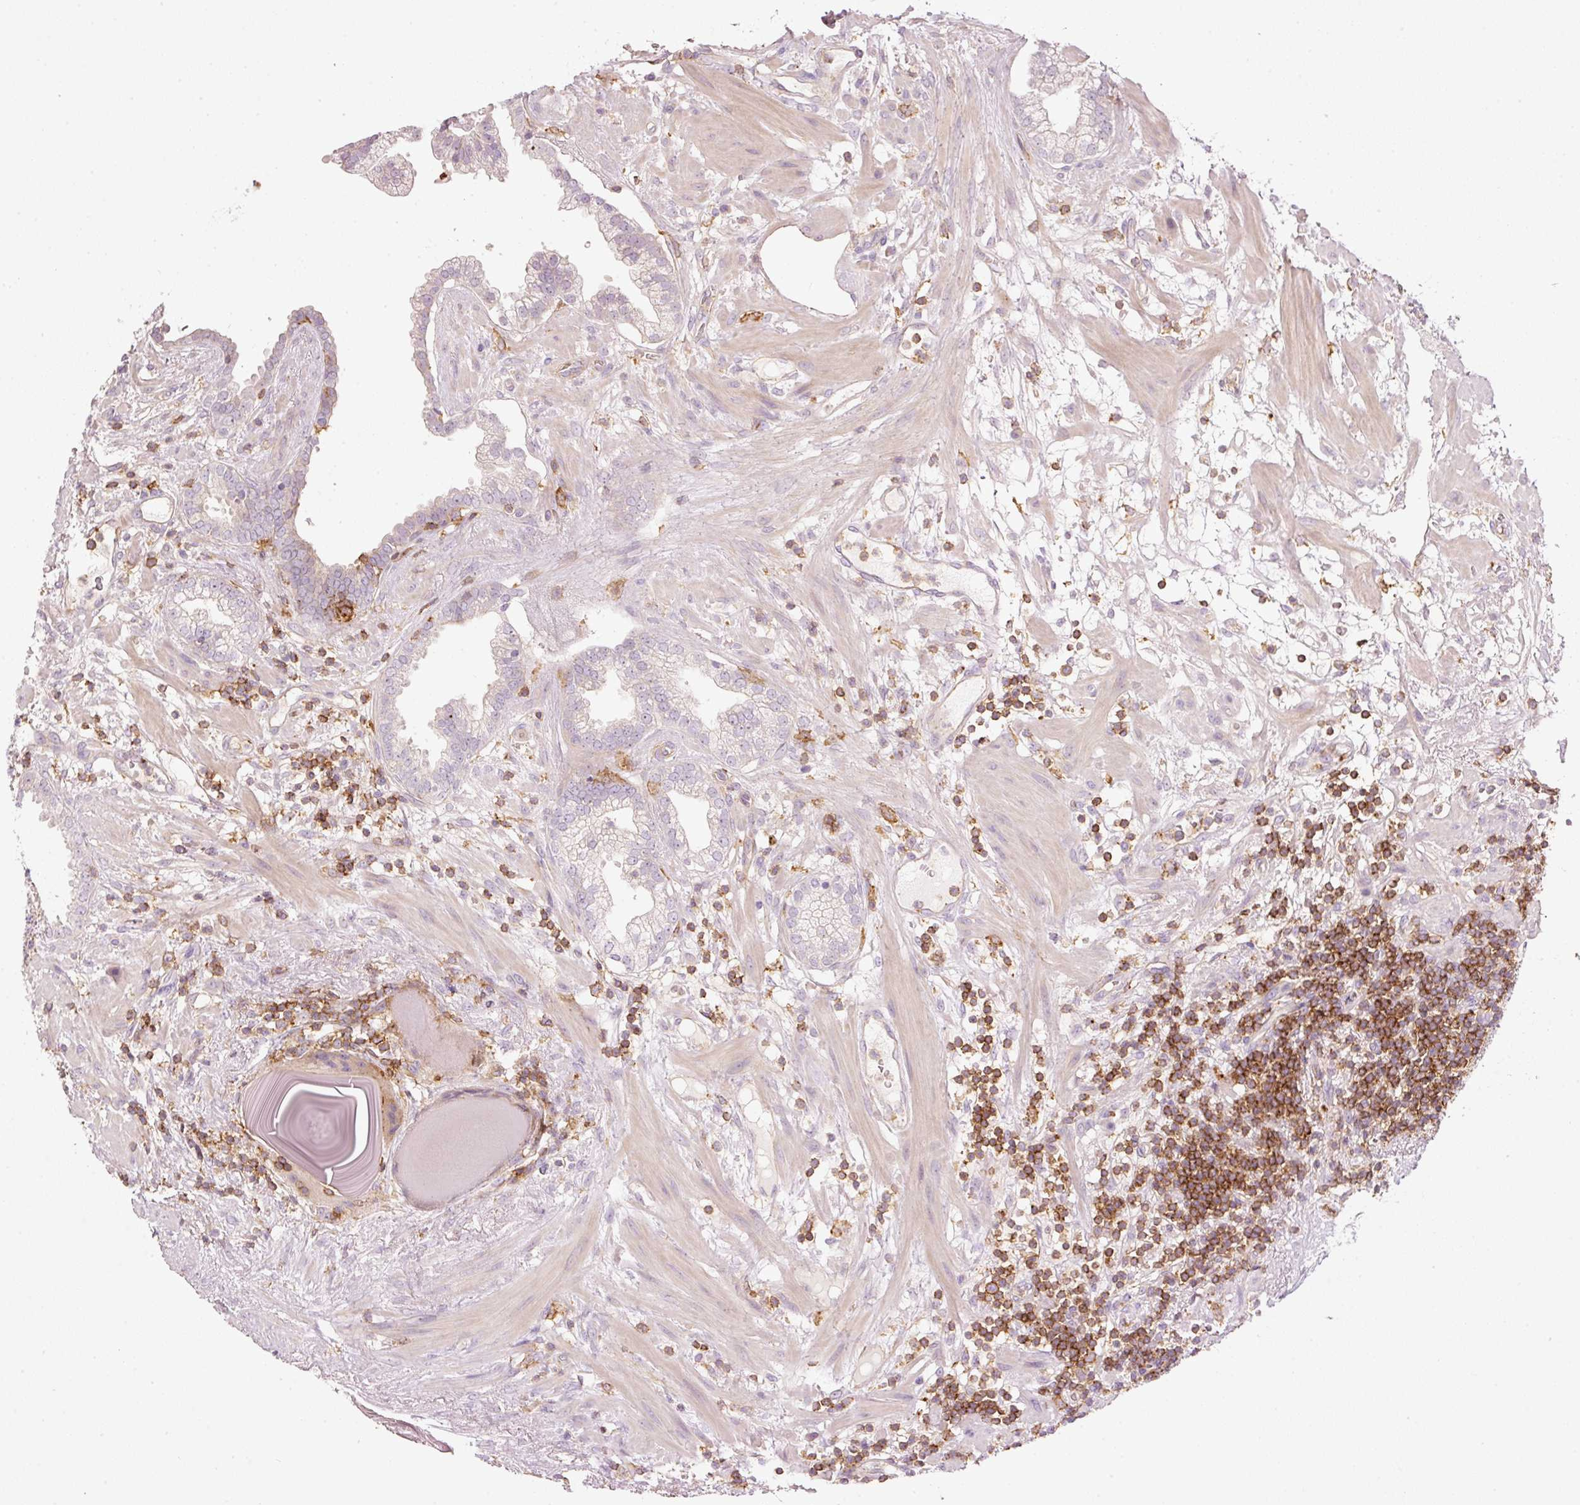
{"staining": {"intensity": "negative", "quantity": "none", "location": "none"}, "tissue": "prostate cancer", "cell_type": "Tumor cells", "image_type": "cancer", "snomed": [{"axis": "morphology", "description": "Adenocarcinoma, High grade"}, {"axis": "topography", "description": "Prostate"}], "caption": "Immunohistochemical staining of human prostate high-grade adenocarcinoma demonstrates no significant positivity in tumor cells.", "gene": "SIPA1", "patient": {"sex": "male", "age": 63}}